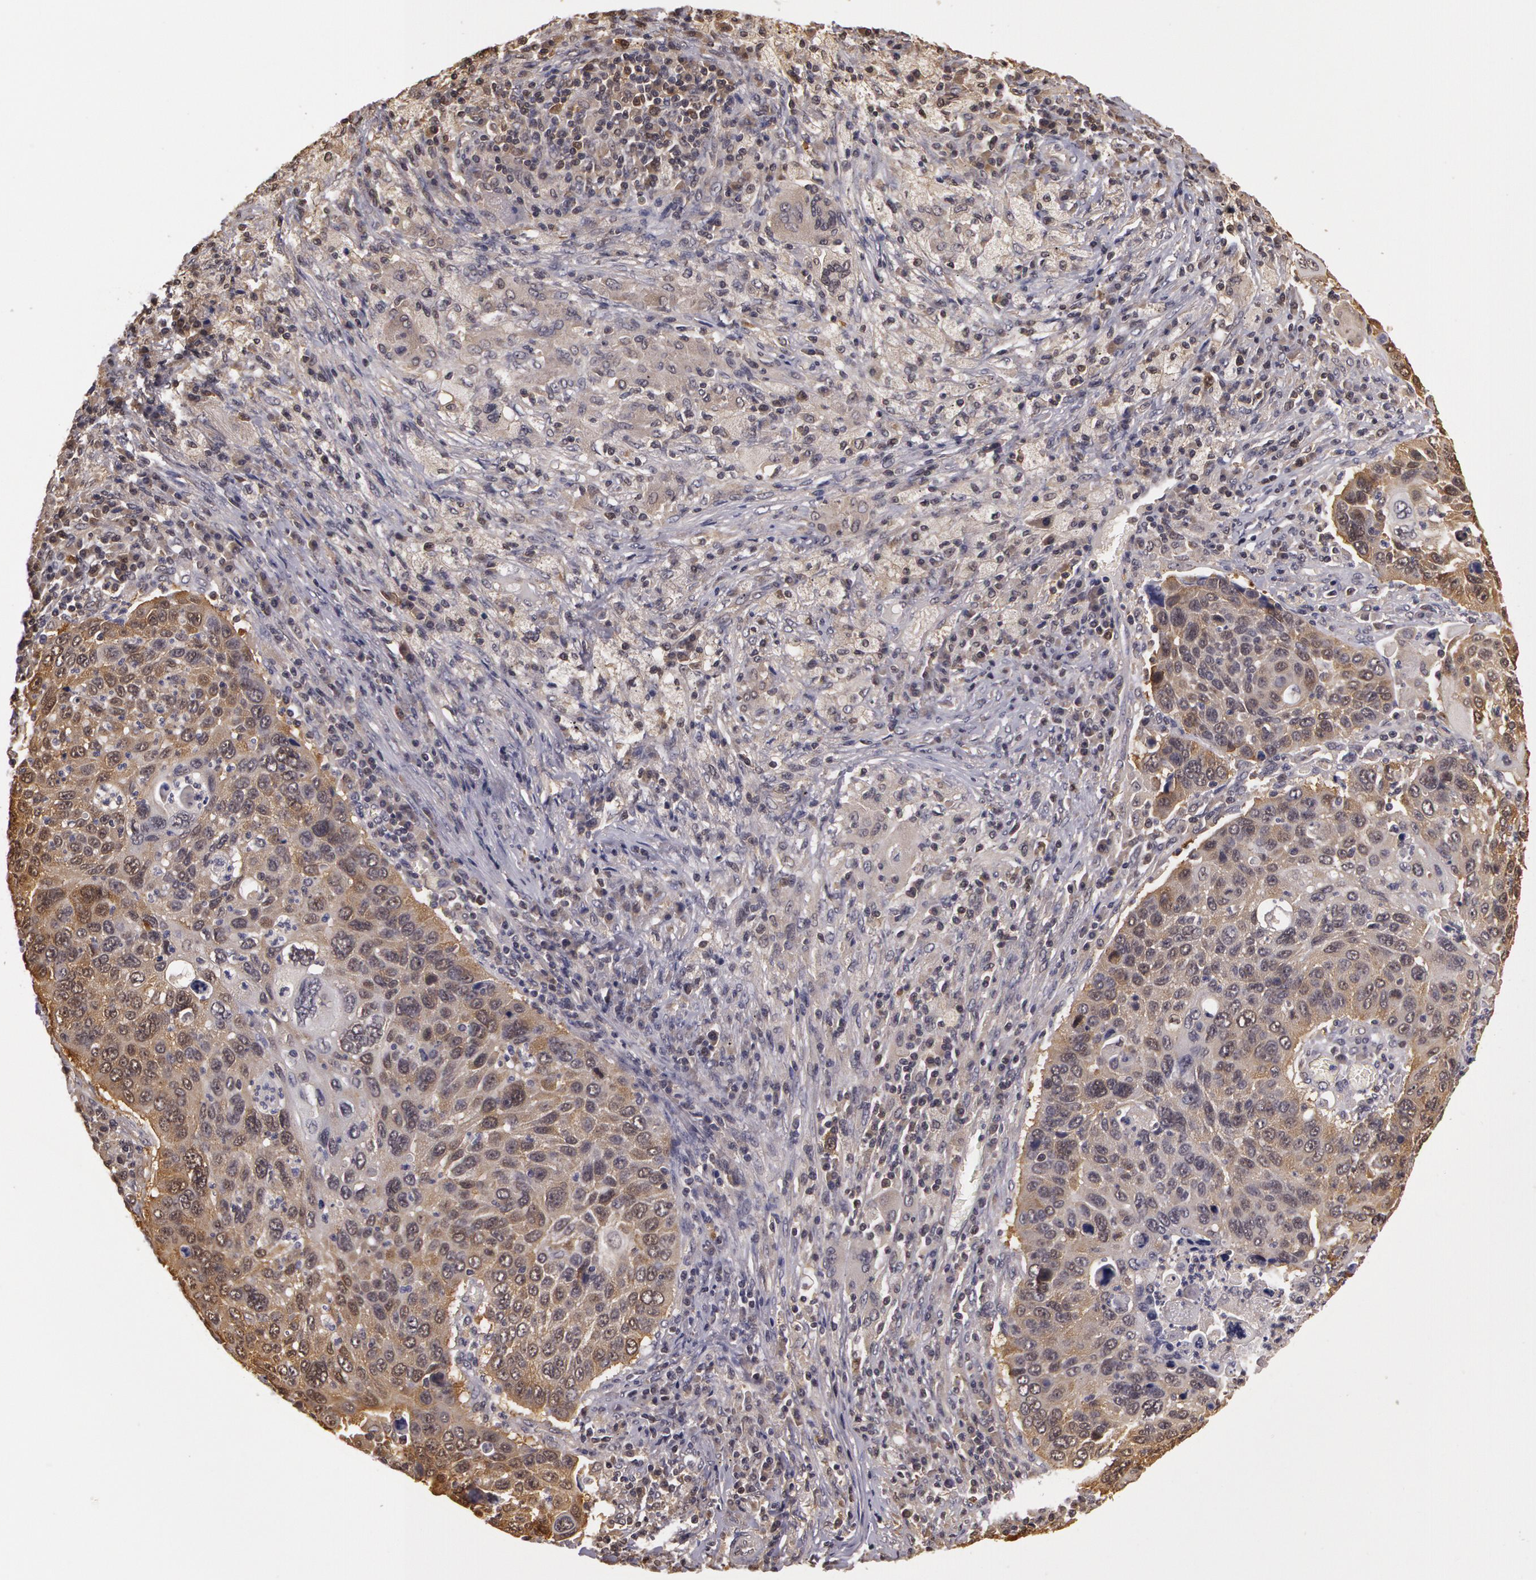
{"staining": {"intensity": "weak", "quantity": "<25%", "location": "cytoplasmic/membranous"}, "tissue": "lung cancer", "cell_type": "Tumor cells", "image_type": "cancer", "snomed": [{"axis": "morphology", "description": "Squamous cell carcinoma, NOS"}, {"axis": "topography", "description": "Lung"}], "caption": "Immunohistochemistry micrograph of human squamous cell carcinoma (lung) stained for a protein (brown), which displays no staining in tumor cells.", "gene": "AHSA1", "patient": {"sex": "male", "age": 68}}